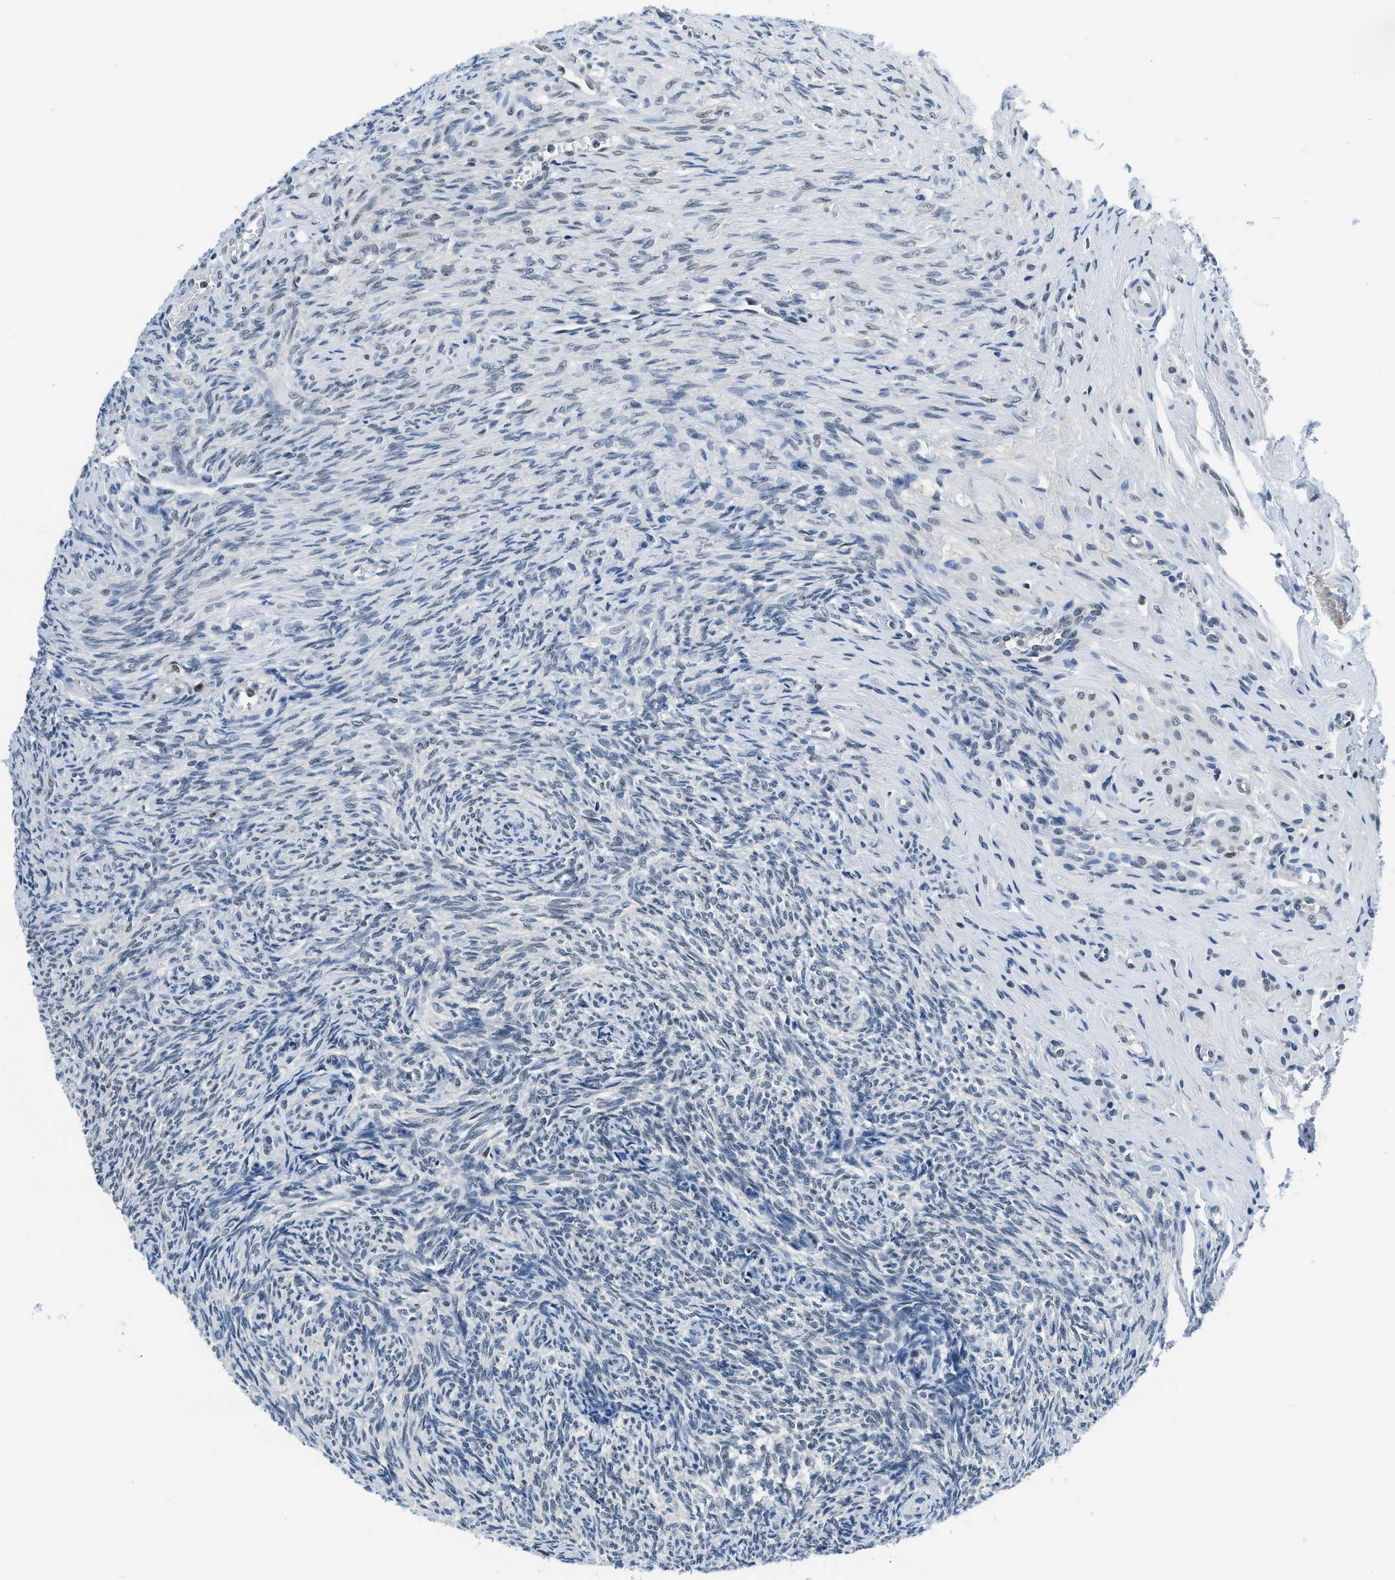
{"staining": {"intensity": "weak", "quantity": ">75%", "location": "cytoplasmic/membranous"}, "tissue": "ovary", "cell_type": "Follicle cells", "image_type": "normal", "snomed": [{"axis": "morphology", "description": "Normal tissue, NOS"}, {"axis": "topography", "description": "Ovary"}], "caption": "Weak cytoplasmic/membranous expression for a protein is seen in approximately >75% of follicle cells of normal ovary using IHC.", "gene": "ALX1", "patient": {"sex": "female", "age": 41}}